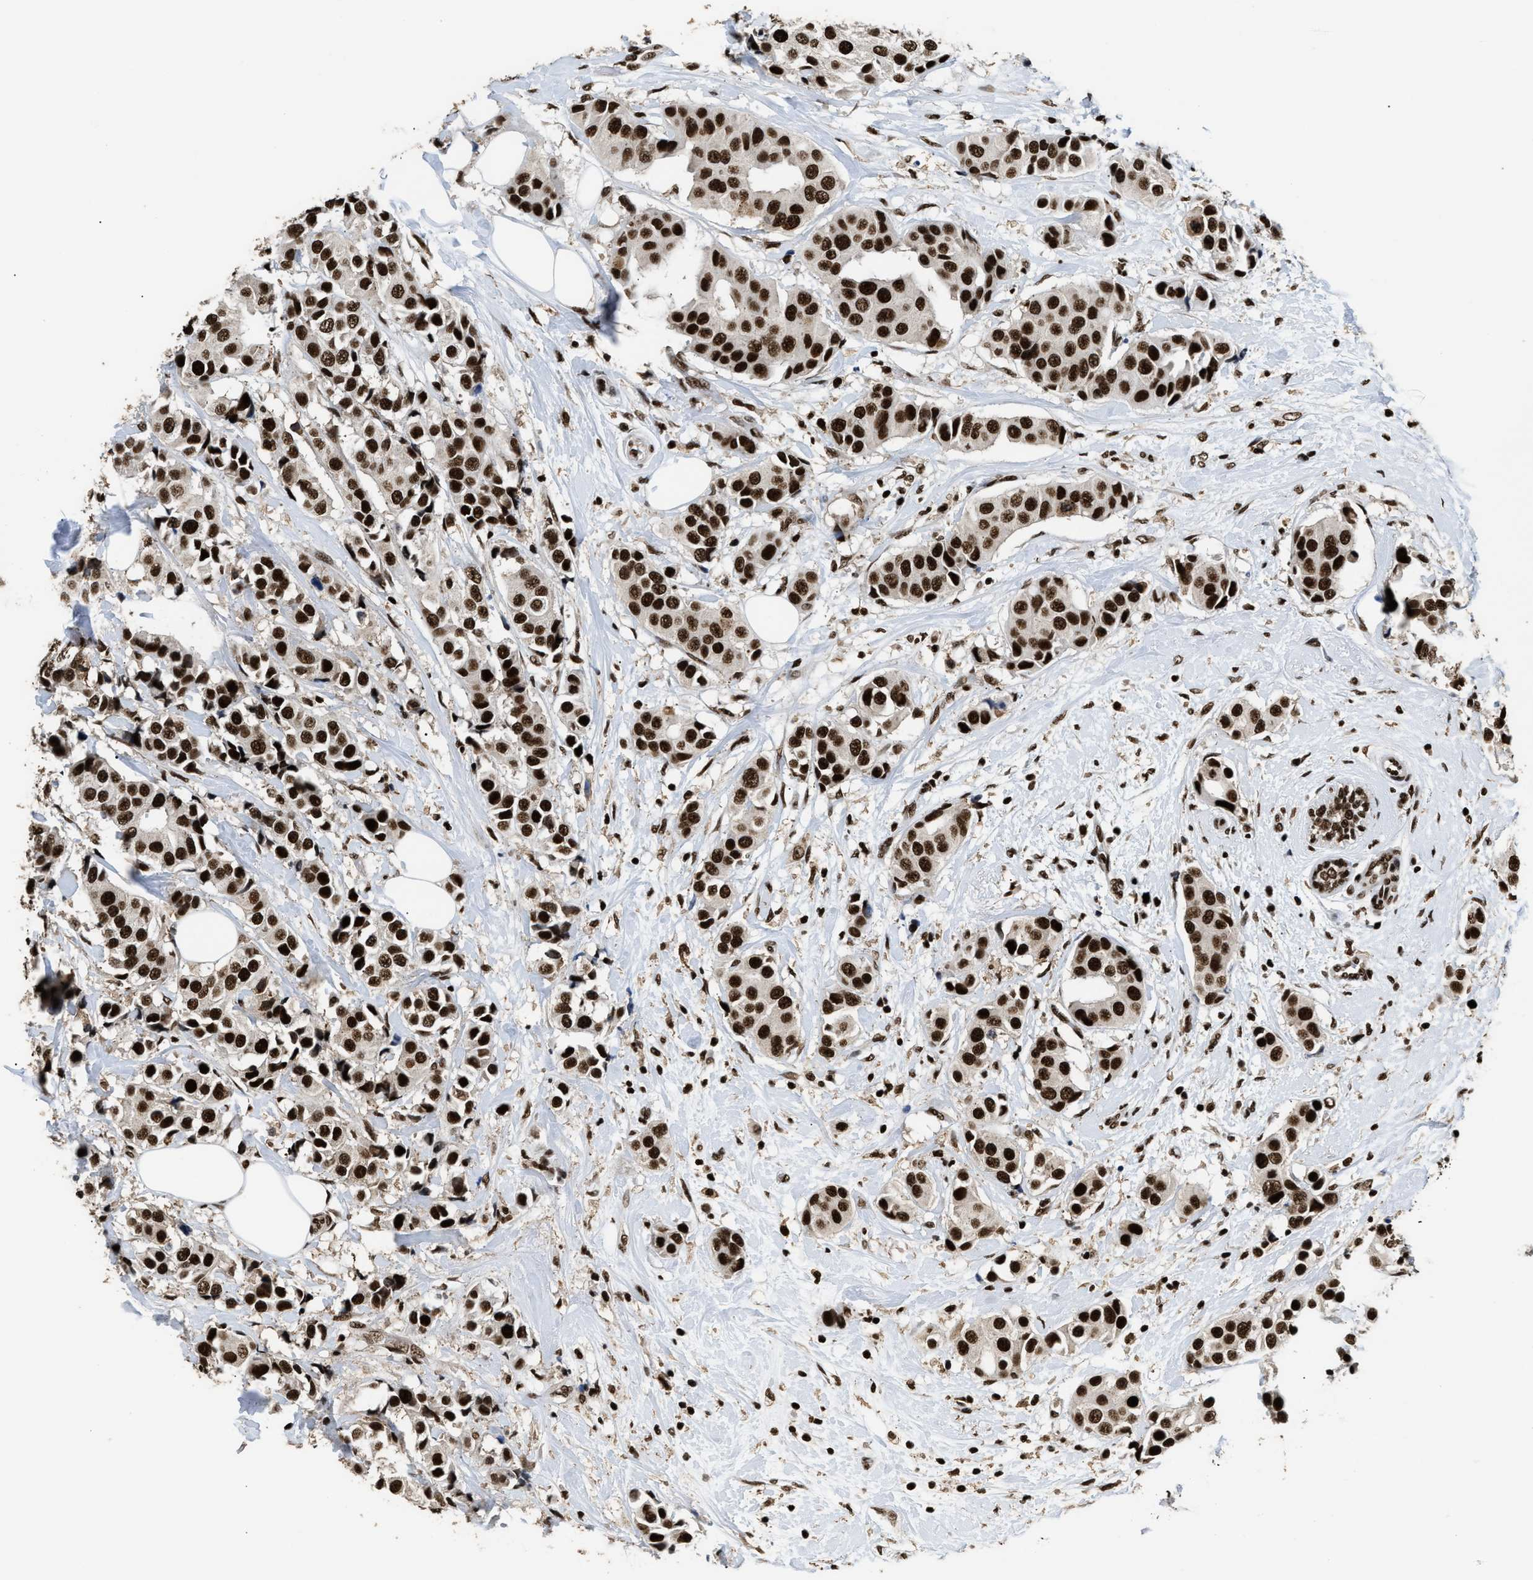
{"staining": {"intensity": "strong", "quantity": ">75%", "location": "nuclear"}, "tissue": "breast cancer", "cell_type": "Tumor cells", "image_type": "cancer", "snomed": [{"axis": "morphology", "description": "Normal tissue, NOS"}, {"axis": "morphology", "description": "Duct carcinoma"}, {"axis": "topography", "description": "Breast"}], "caption": "A photomicrograph of breast cancer (intraductal carcinoma) stained for a protein displays strong nuclear brown staining in tumor cells. The staining is performed using DAB brown chromogen to label protein expression. The nuclei are counter-stained blue using hematoxylin.", "gene": "RAD21", "patient": {"sex": "female", "age": 39}}